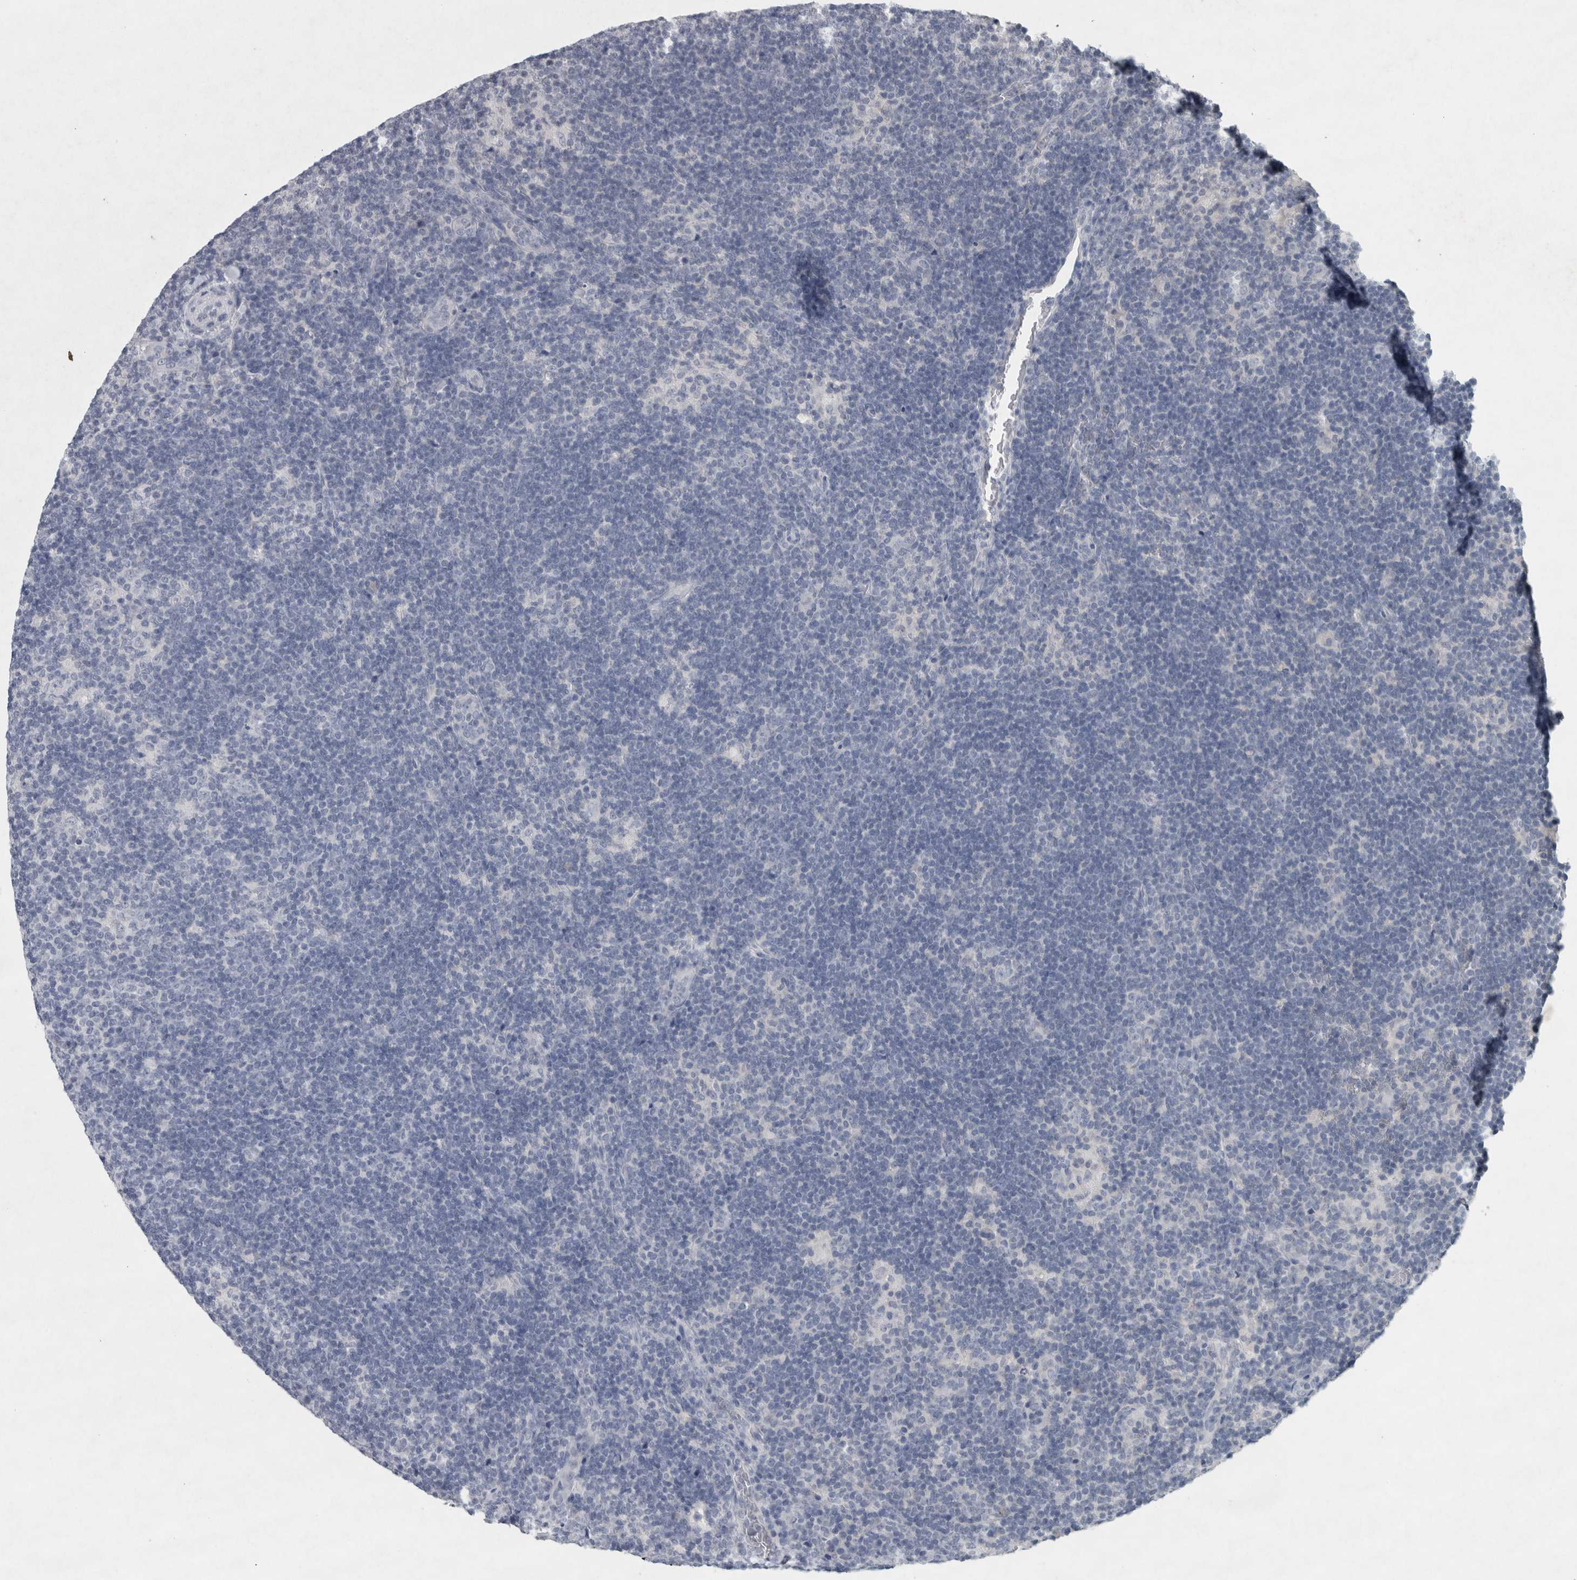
{"staining": {"intensity": "negative", "quantity": "none", "location": "none"}, "tissue": "lymphoma", "cell_type": "Tumor cells", "image_type": "cancer", "snomed": [{"axis": "morphology", "description": "Hodgkin's disease, NOS"}, {"axis": "topography", "description": "Lymph node"}], "caption": "Immunohistochemistry (IHC) of human Hodgkin's disease demonstrates no staining in tumor cells.", "gene": "WNT7A", "patient": {"sex": "female", "age": 57}}